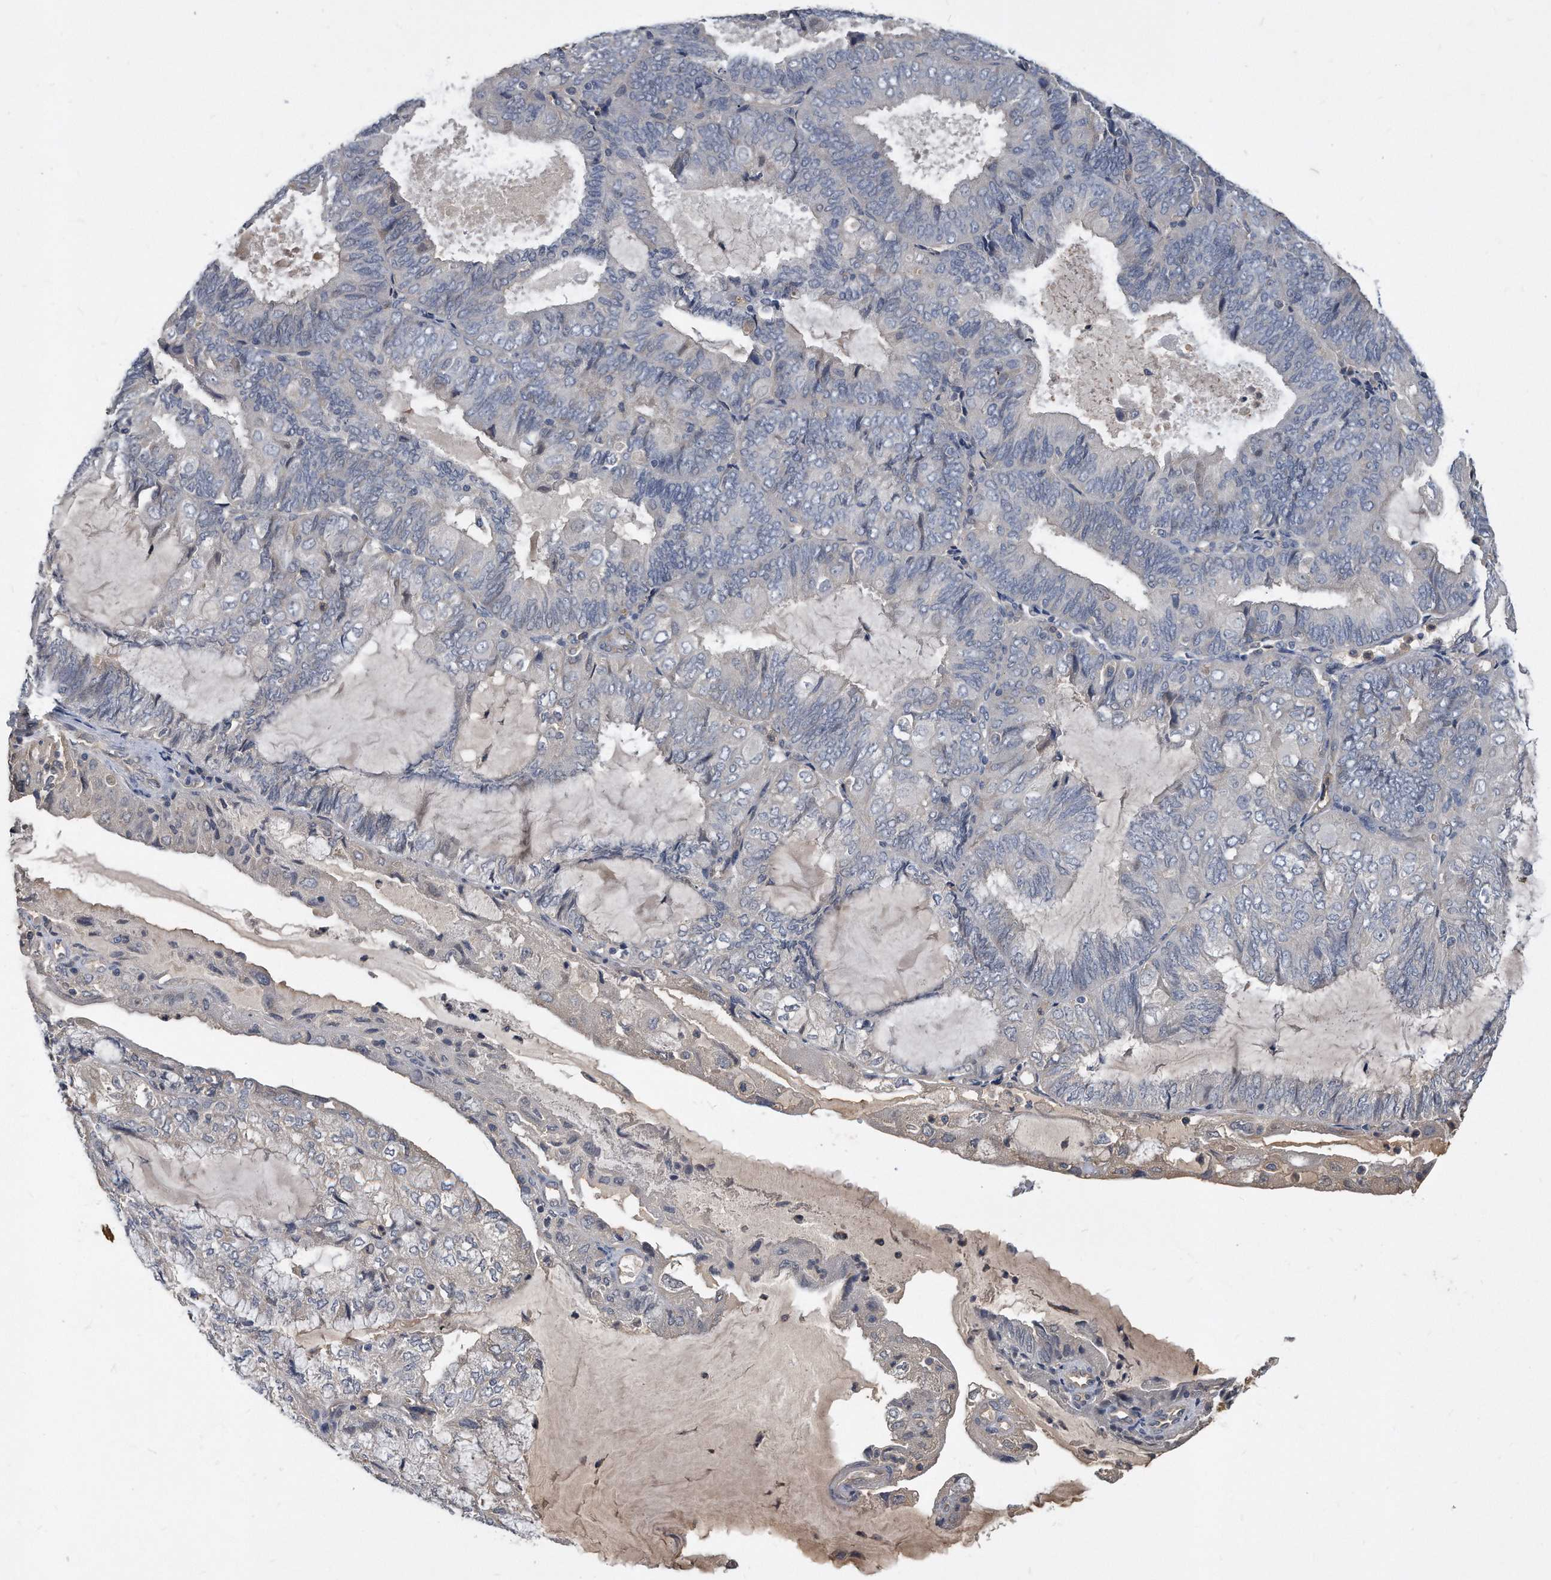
{"staining": {"intensity": "negative", "quantity": "none", "location": "none"}, "tissue": "endometrial cancer", "cell_type": "Tumor cells", "image_type": "cancer", "snomed": [{"axis": "morphology", "description": "Adenocarcinoma, NOS"}, {"axis": "topography", "description": "Endometrium"}], "caption": "There is no significant positivity in tumor cells of endometrial cancer (adenocarcinoma).", "gene": "HOMER3", "patient": {"sex": "female", "age": 81}}